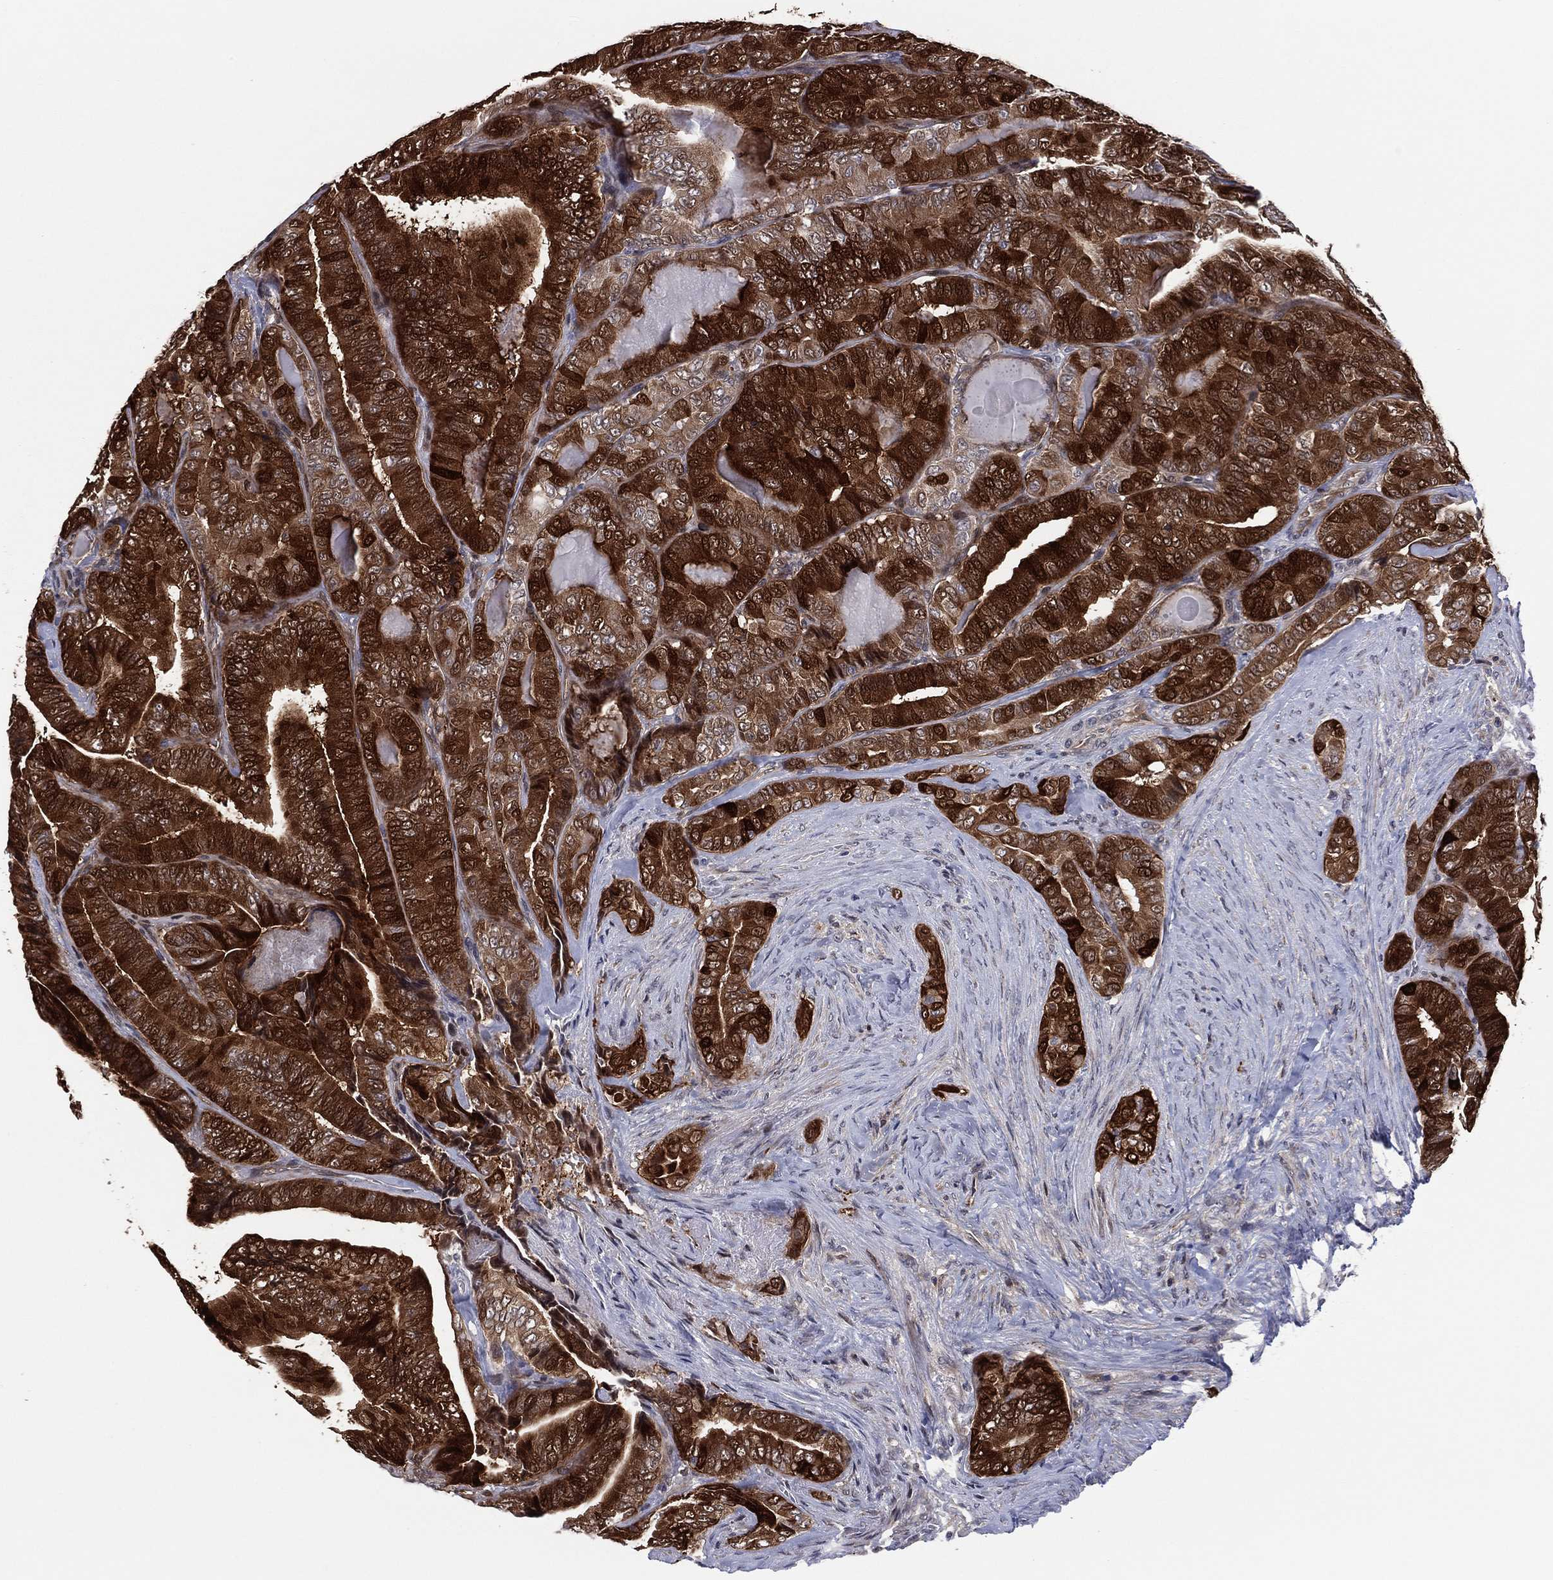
{"staining": {"intensity": "strong", "quantity": "25%-75%", "location": "cytoplasmic/membranous"}, "tissue": "thyroid cancer", "cell_type": "Tumor cells", "image_type": "cancer", "snomed": [{"axis": "morphology", "description": "Papillary adenocarcinoma, NOS"}, {"axis": "topography", "description": "Thyroid gland"}], "caption": "Immunohistochemical staining of thyroid papillary adenocarcinoma demonstrates high levels of strong cytoplasmic/membranous expression in approximately 25%-75% of tumor cells. Immunohistochemistry (ihc) stains the protein in brown and the nuclei are stained blue.", "gene": "SNCG", "patient": {"sex": "male", "age": 61}}